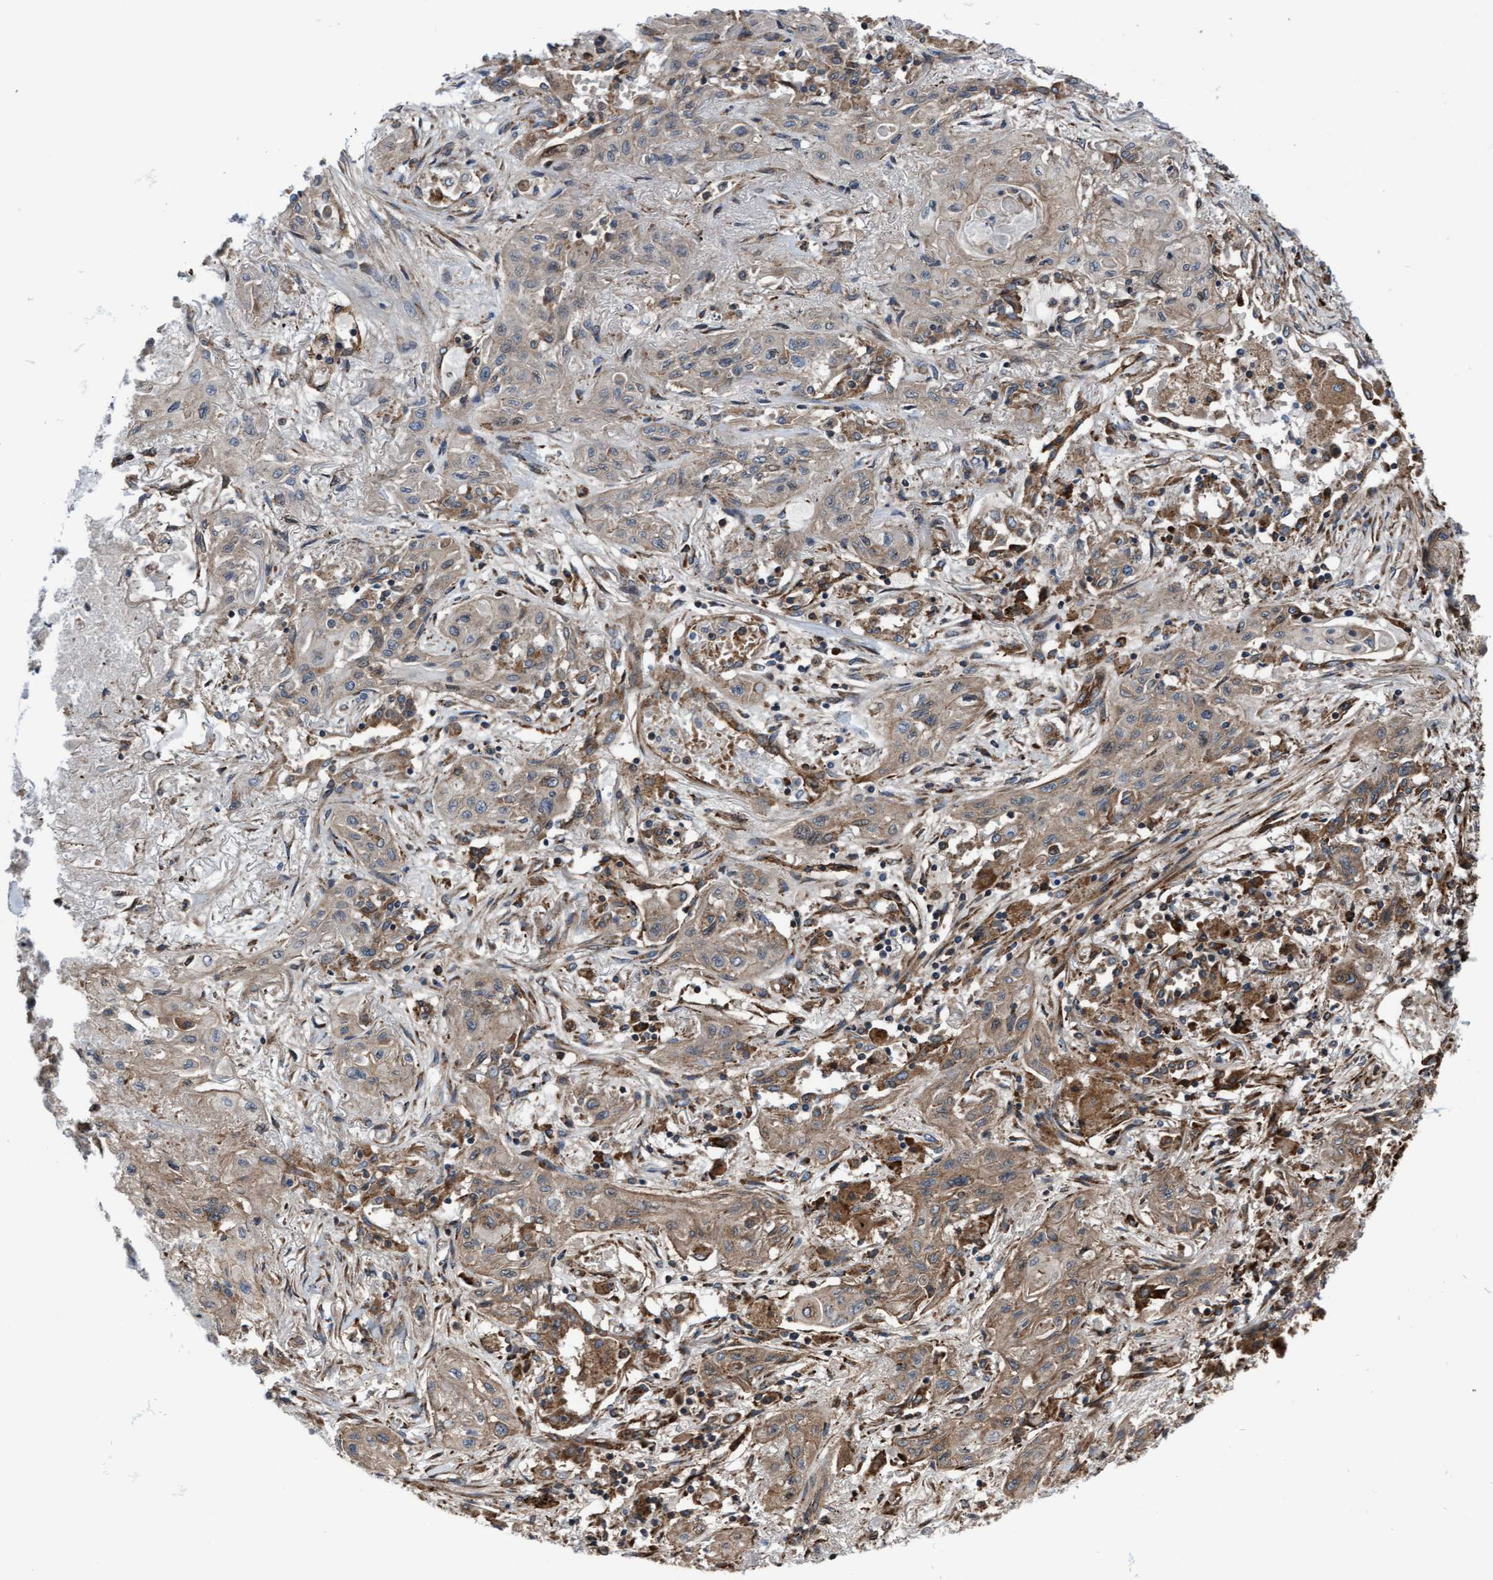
{"staining": {"intensity": "weak", "quantity": "25%-75%", "location": "cytoplasmic/membranous"}, "tissue": "lung cancer", "cell_type": "Tumor cells", "image_type": "cancer", "snomed": [{"axis": "morphology", "description": "Squamous cell carcinoma, NOS"}, {"axis": "topography", "description": "Lung"}], "caption": "The micrograph exhibits staining of lung cancer, revealing weak cytoplasmic/membranous protein expression (brown color) within tumor cells.", "gene": "RAP1GAP2", "patient": {"sex": "female", "age": 47}}